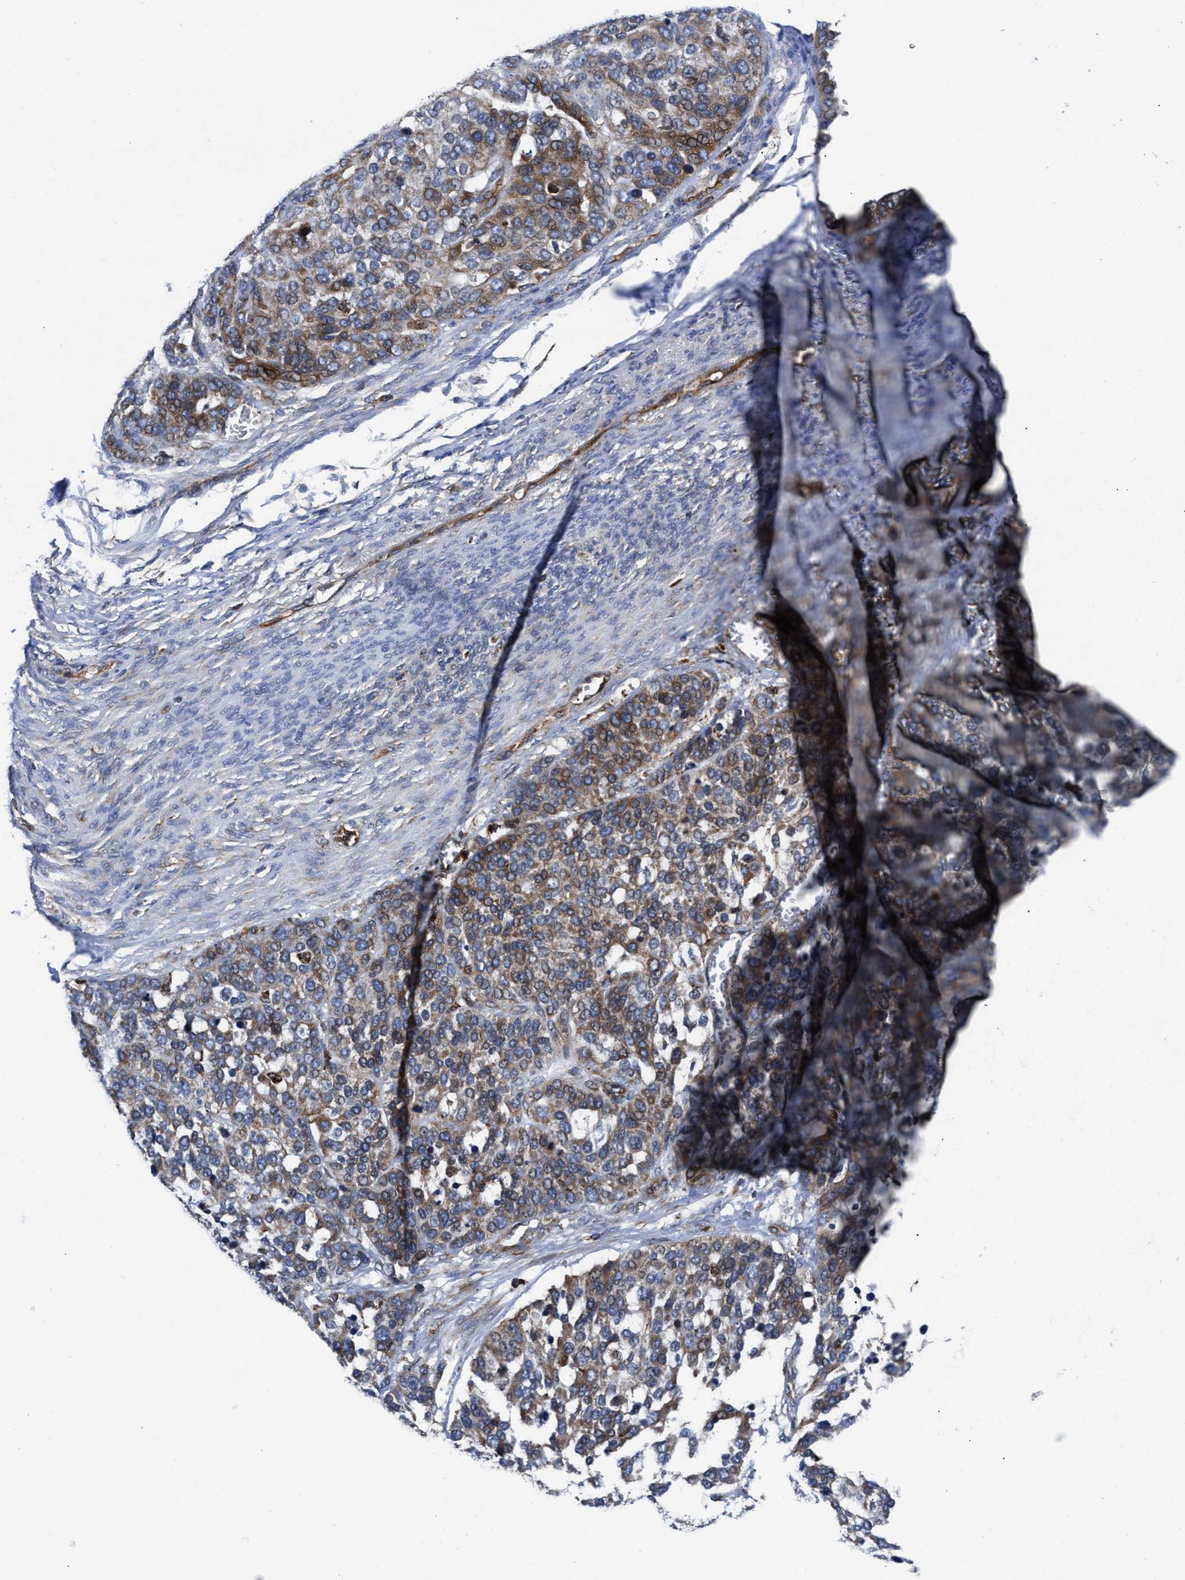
{"staining": {"intensity": "moderate", "quantity": ">75%", "location": "cytoplasmic/membranous"}, "tissue": "ovarian cancer", "cell_type": "Tumor cells", "image_type": "cancer", "snomed": [{"axis": "morphology", "description": "Cystadenocarcinoma, serous, NOS"}, {"axis": "topography", "description": "Ovary"}], "caption": "Brown immunohistochemical staining in human ovarian cancer demonstrates moderate cytoplasmic/membranous staining in about >75% of tumor cells.", "gene": "PRR15L", "patient": {"sex": "female", "age": 44}}